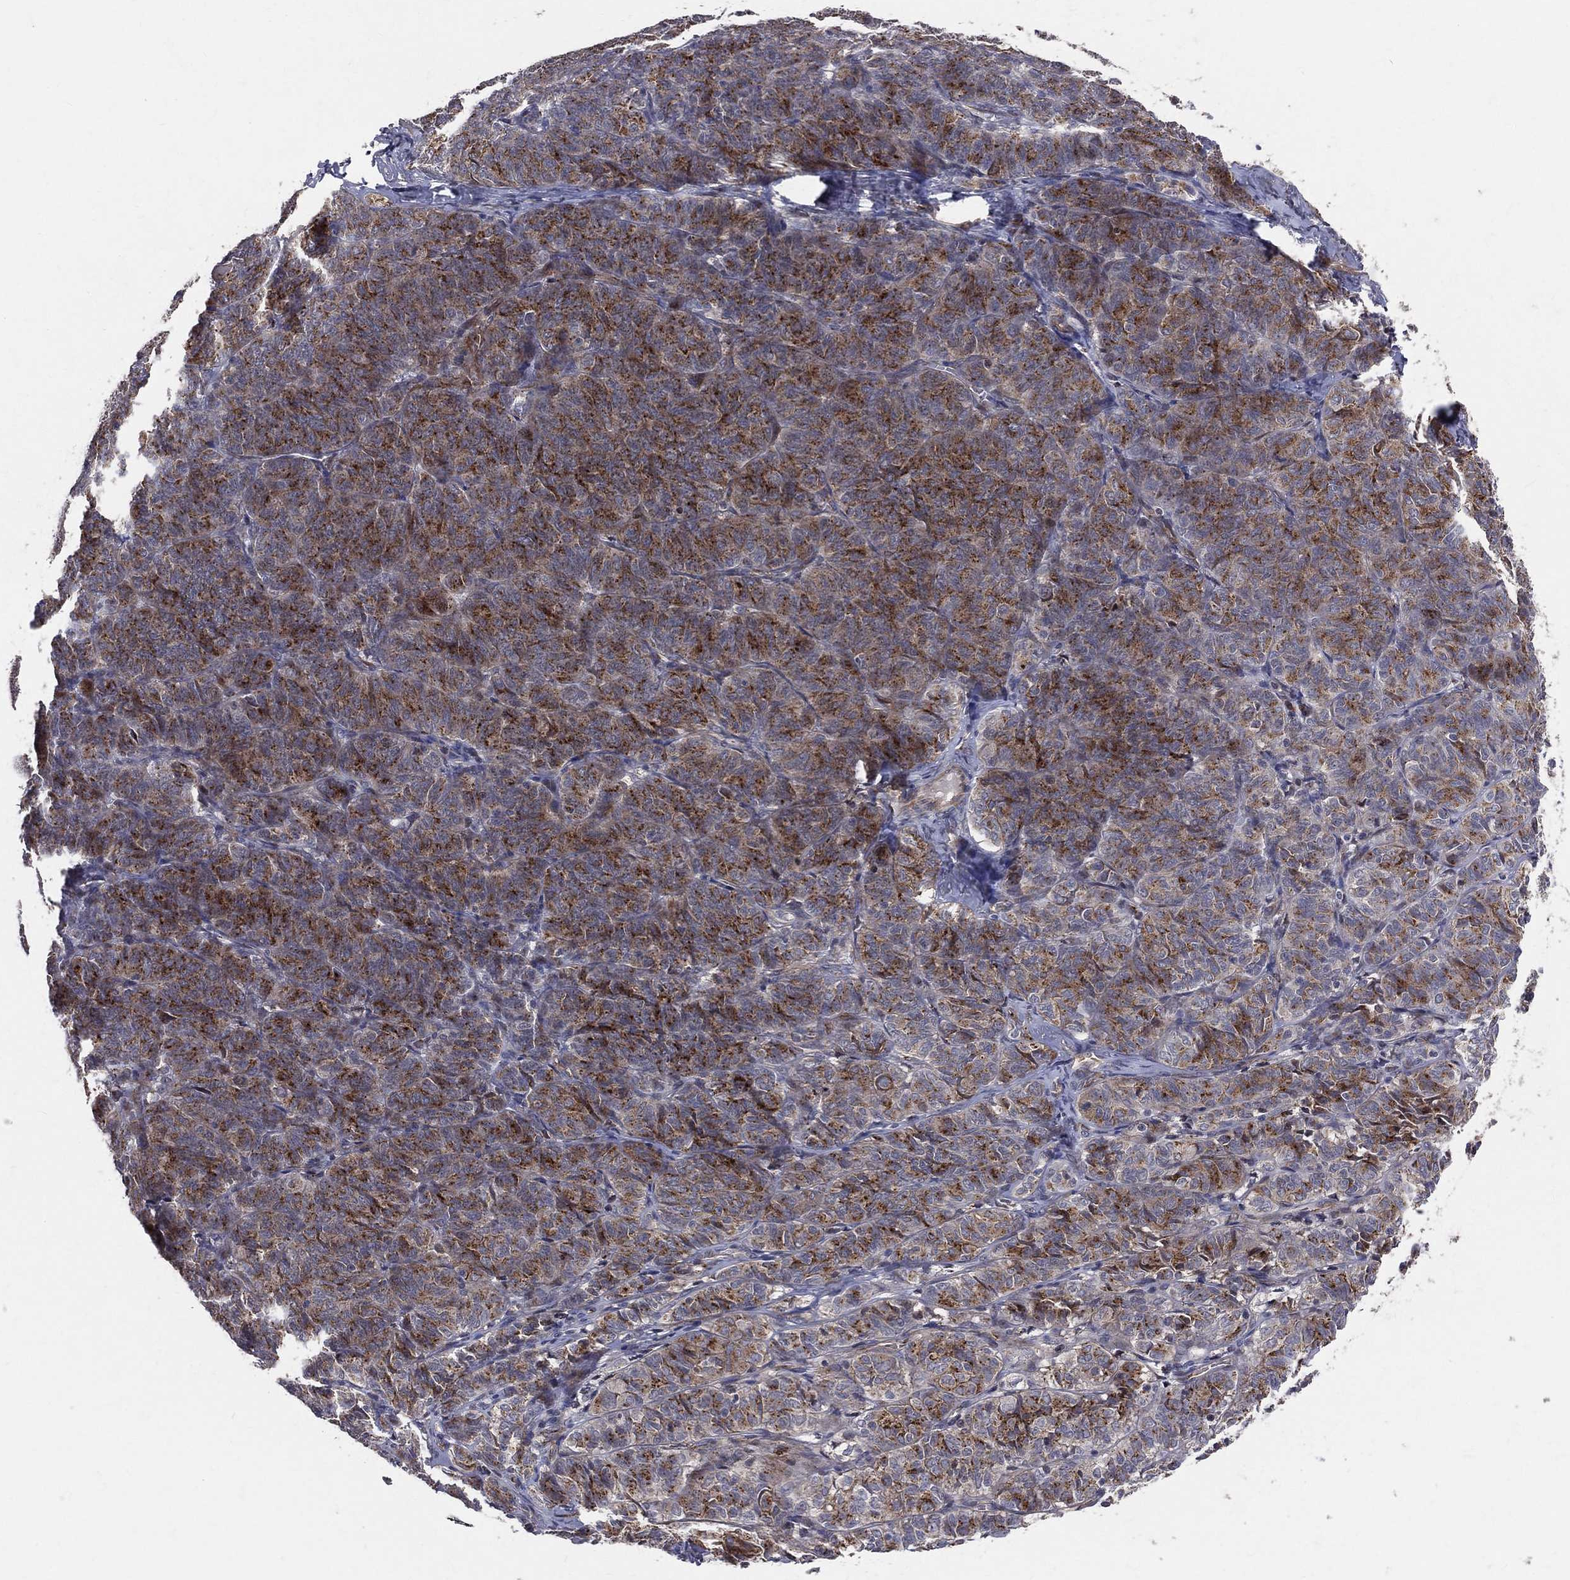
{"staining": {"intensity": "strong", "quantity": ">75%", "location": "cytoplasmic/membranous"}, "tissue": "ovarian cancer", "cell_type": "Tumor cells", "image_type": "cancer", "snomed": [{"axis": "morphology", "description": "Carcinoma, endometroid"}, {"axis": "topography", "description": "Ovary"}], "caption": "Human ovarian cancer (endometroid carcinoma) stained for a protein (brown) displays strong cytoplasmic/membranous positive positivity in approximately >75% of tumor cells.", "gene": "ENTPD1", "patient": {"sex": "female", "age": 80}}